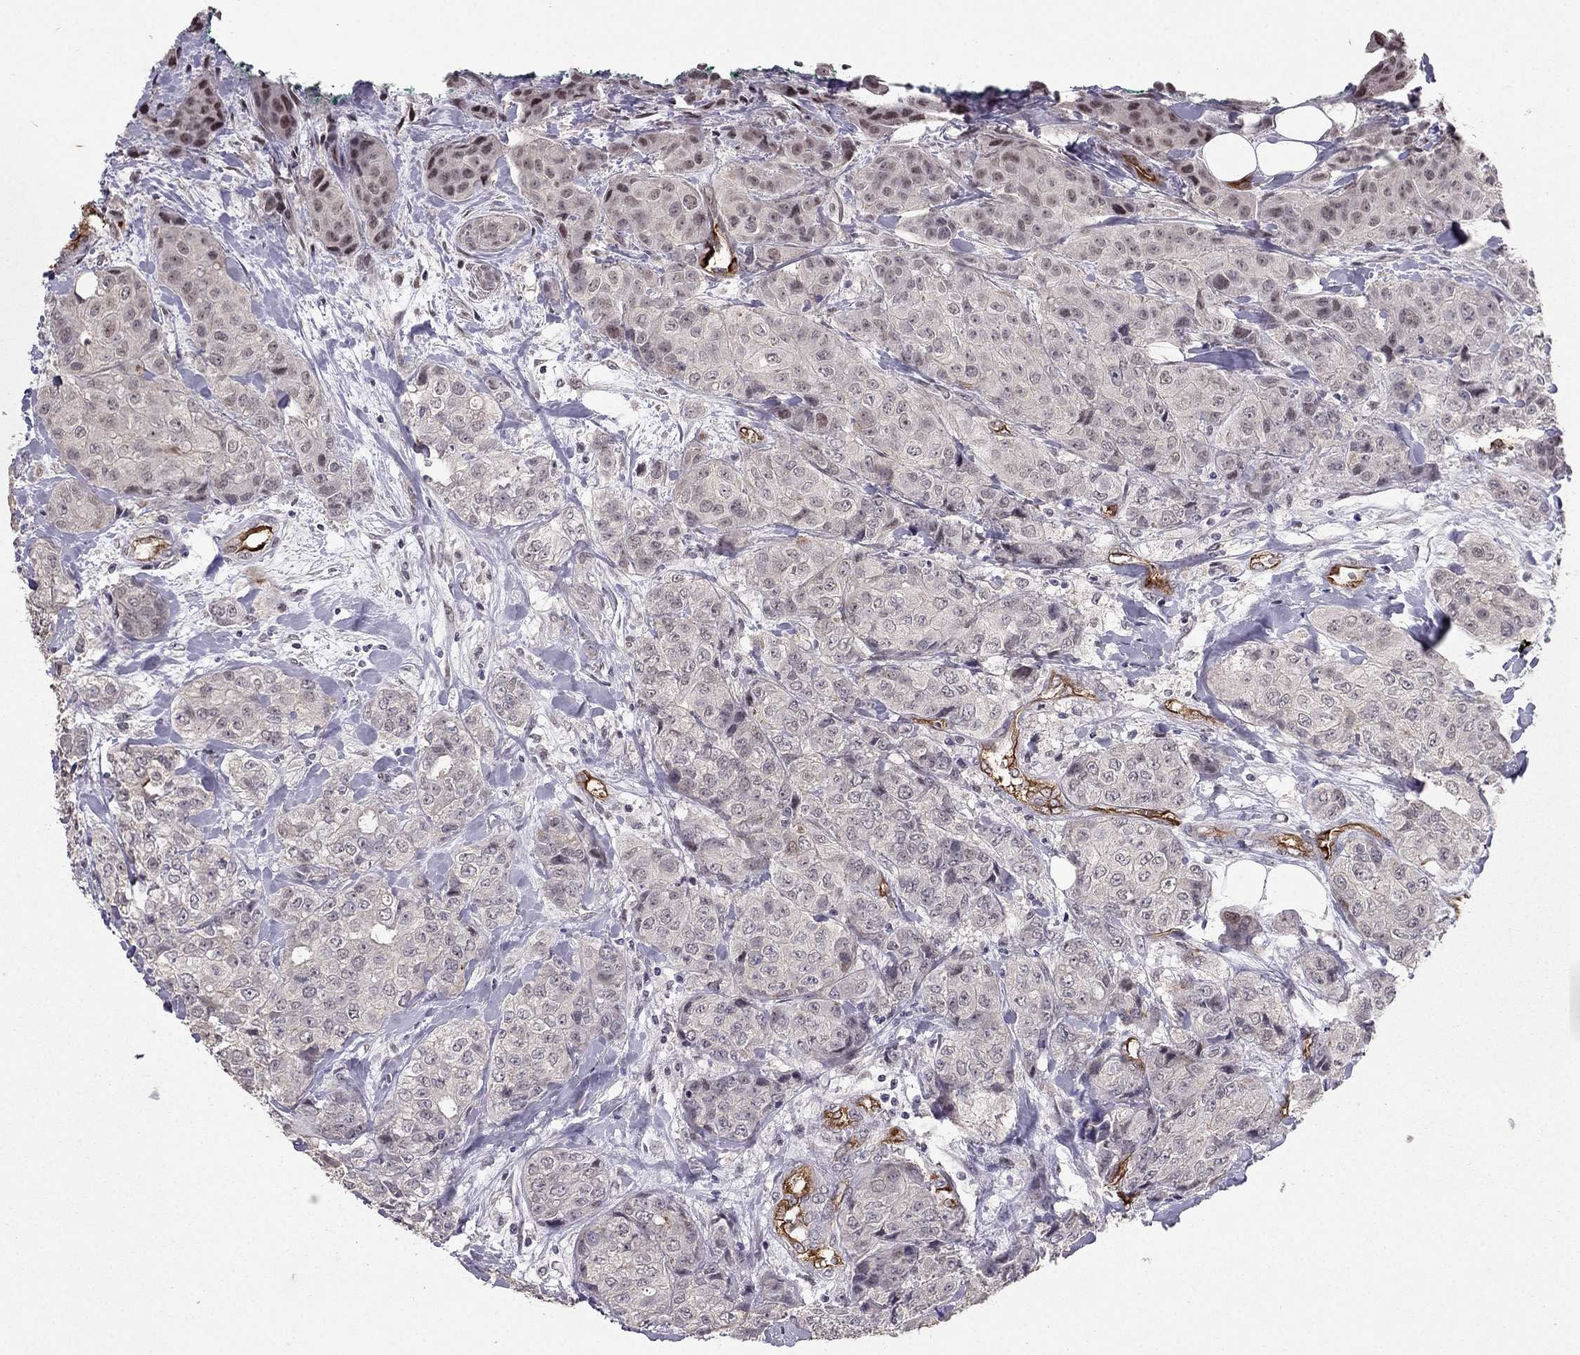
{"staining": {"intensity": "negative", "quantity": "none", "location": "none"}, "tissue": "breast cancer", "cell_type": "Tumor cells", "image_type": "cancer", "snomed": [{"axis": "morphology", "description": "Duct carcinoma"}, {"axis": "topography", "description": "Breast"}], "caption": "IHC micrograph of neoplastic tissue: breast invasive ductal carcinoma stained with DAB shows no significant protein expression in tumor cells. The staining was performed using DAB to visualize the protein expression in brown, while the nuclei were stained in blue with hematoxylin (Magnification: 20x).", "gene": "RASIP1", "patient": {"sex": "female", "age": 43}}